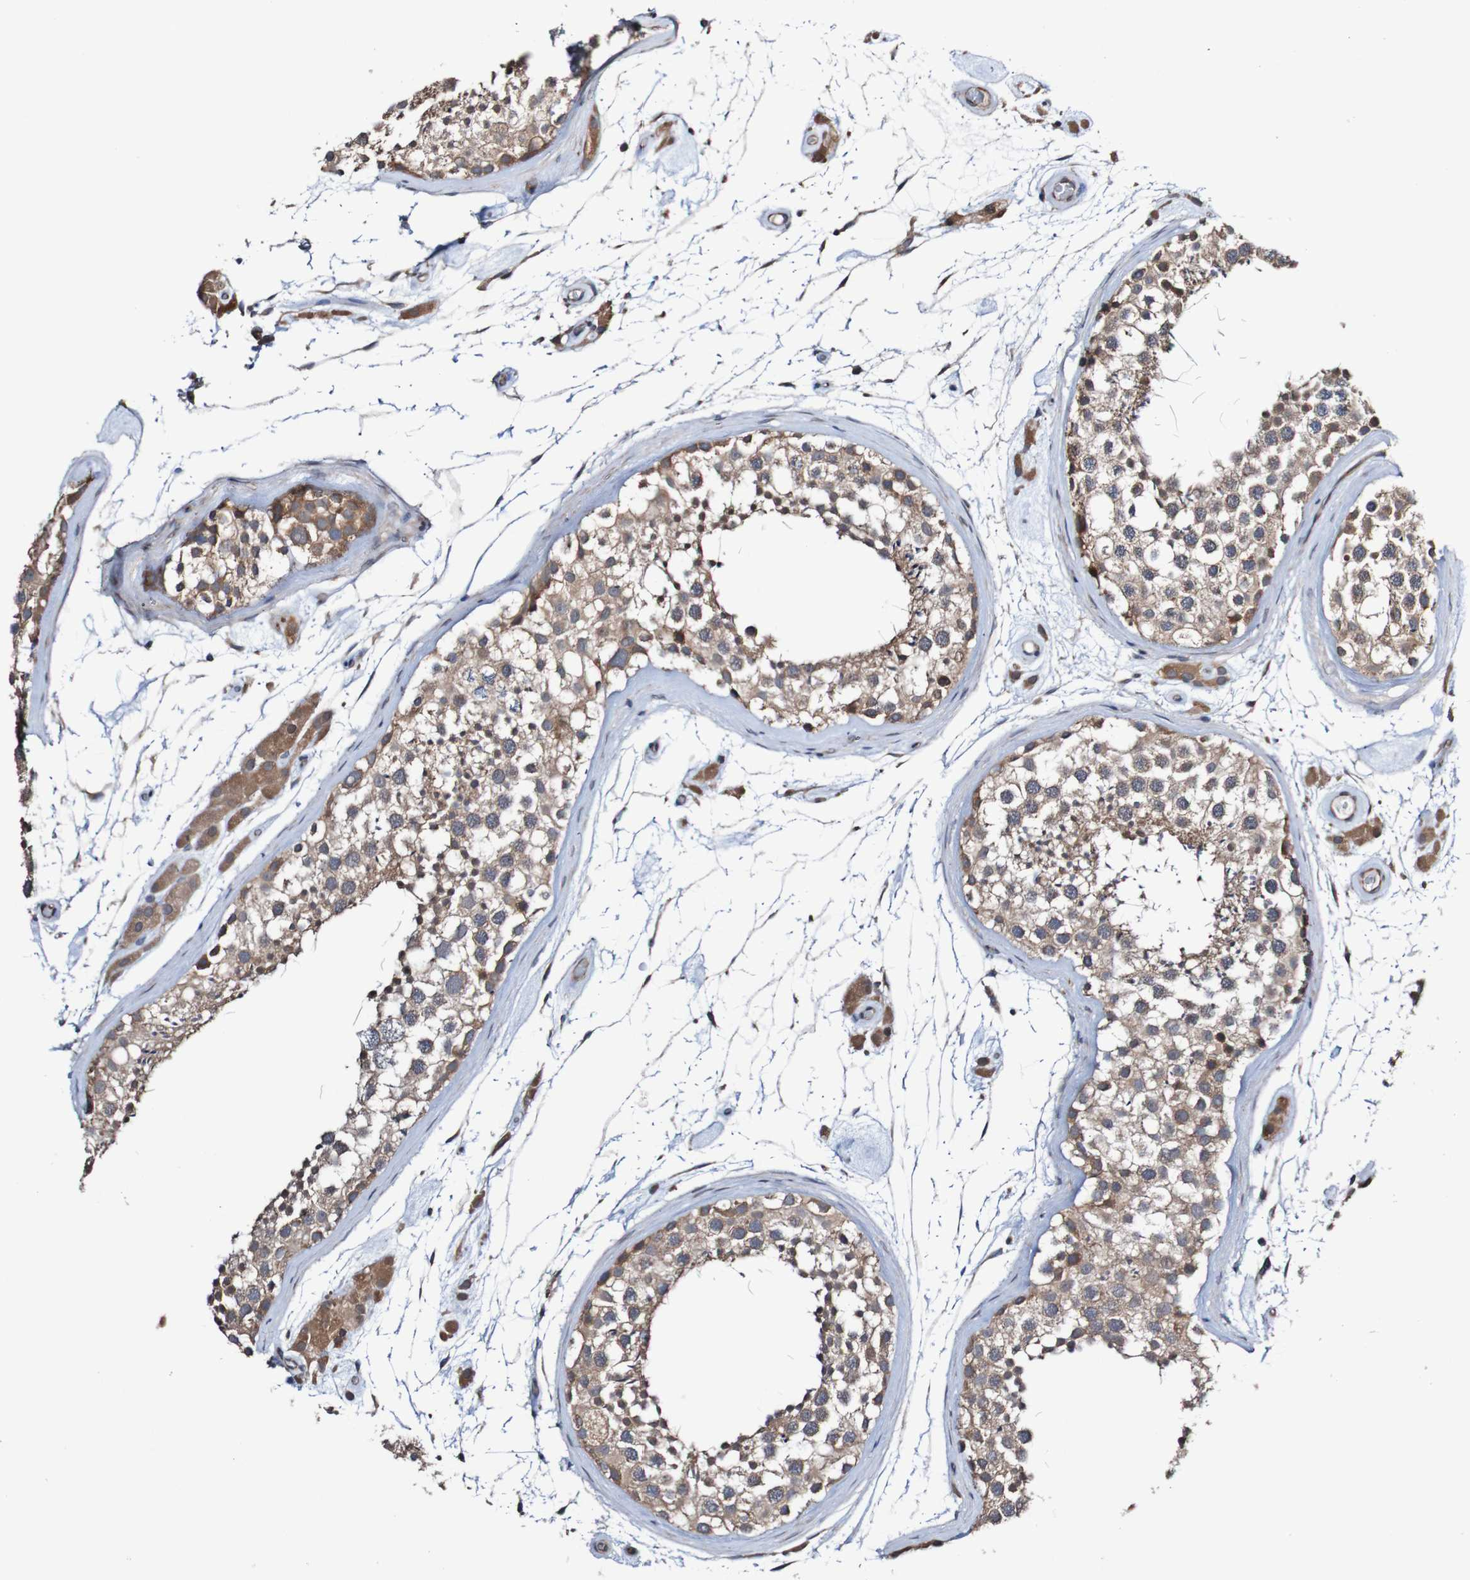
{"staining": {"intensity": "moderate", "quantity": ">75%", "location": "cytoplasmic/membranous"}, "tissue": "testis", "cell_type": "Cells in seminiferous ducts", "image_type": "normal", "snomed": [{"axis": "morphology", "description": "Normal tissue, NOS"}, {"axis": "topography", "description": "Testis"}], "caption": "Brown immunohistochemical staining in unremarkable human testis exhibits moderate cytoplasmic/membranous positivity in about >75% of cells in seminiferous ducts.", "gene": "ST8SIA6", "patient": {"sex": "male", "age": 46}}